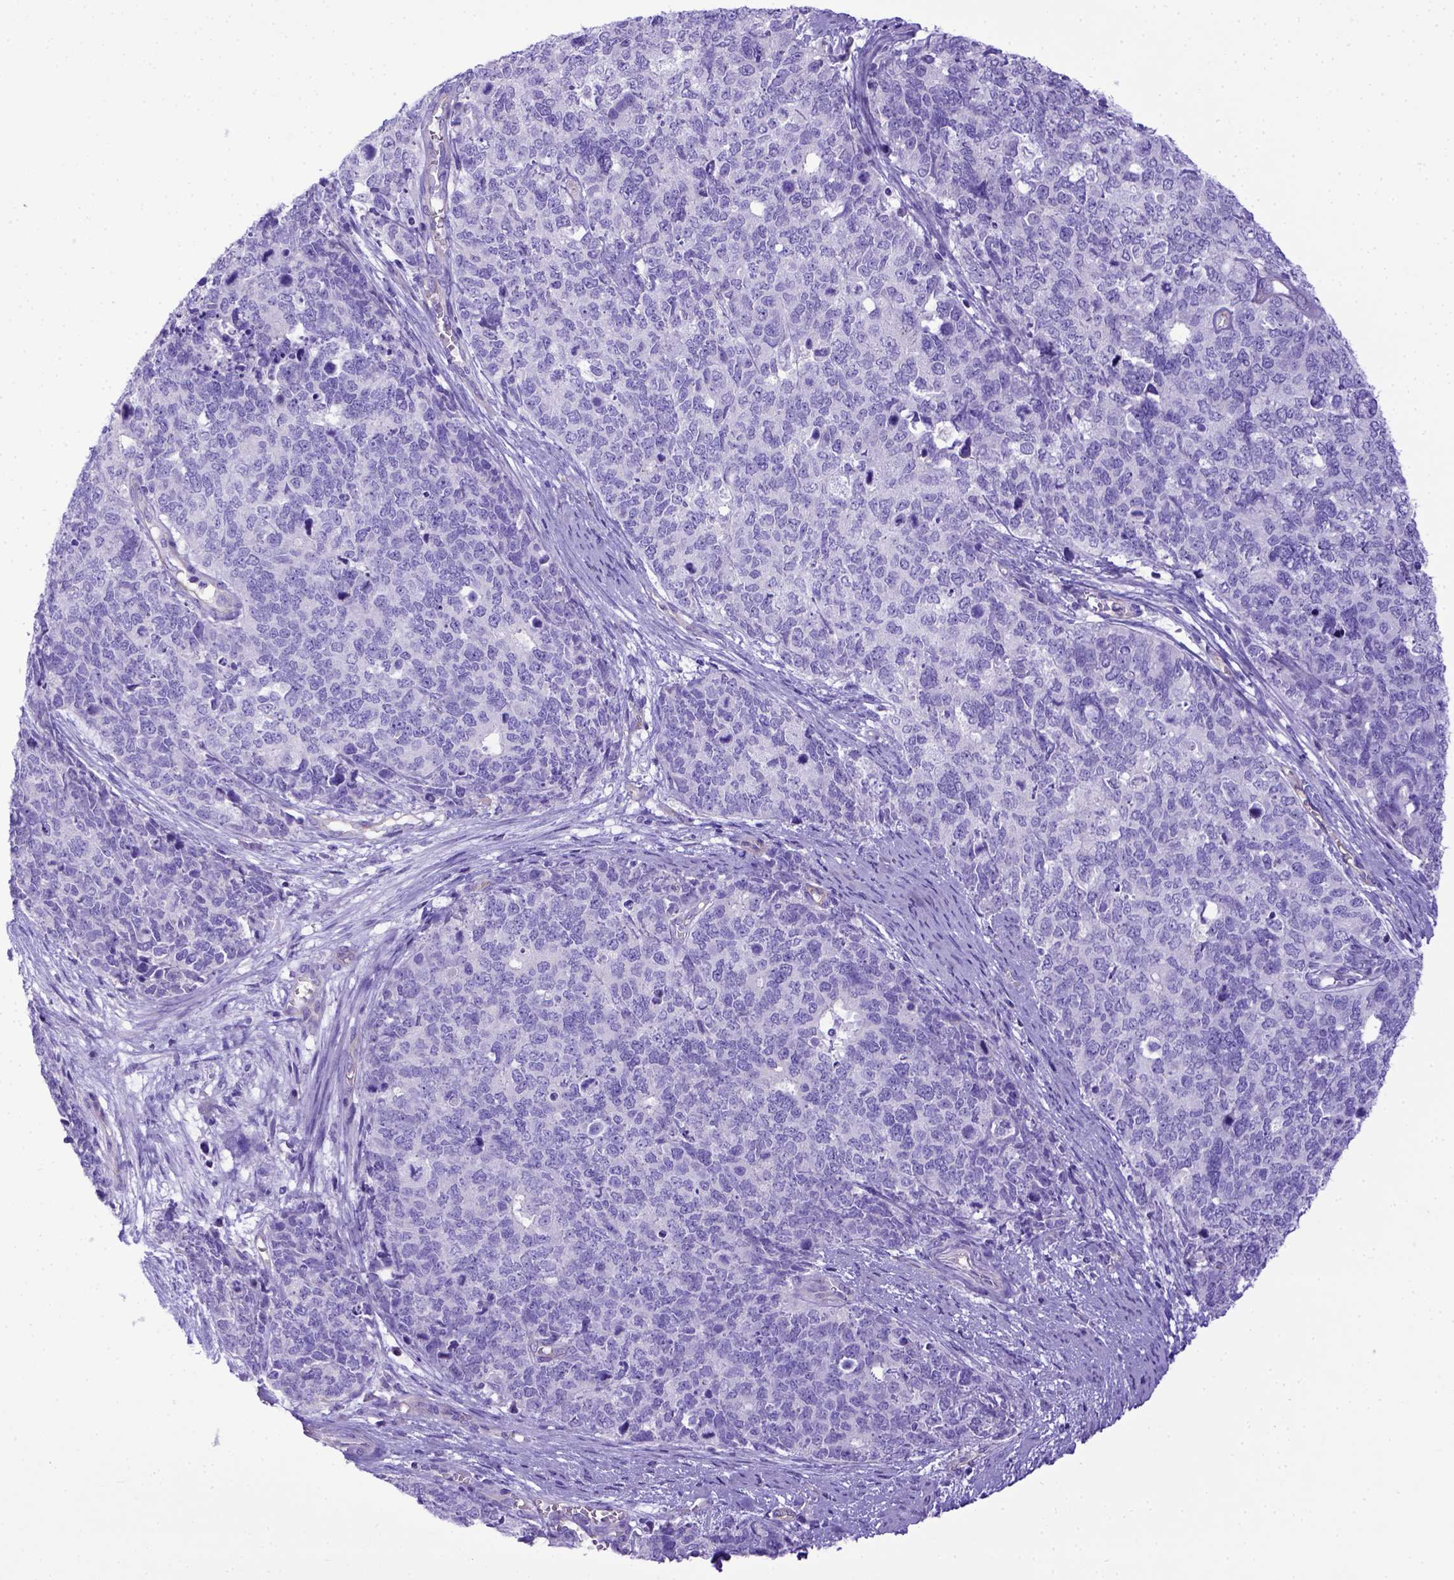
{"staining": {"intensity": "negative", "quantity": "none", "location": "none"}, "tissue": "cervical cancer", "cell_type": "Tumor cells", "image_type": "cancer", "snomed": [{"axis": "morphology", "description": "Squamous cell carcinoma, NOS"}, {"axis": "topography", "description": "Cervix"}], "caption": "Cervical squamous cell carcinoma was stained to show a protein in brown. There is no significant positivity in tumor cells.", "gene": "LRRC18", "patient": {"sex": "female", "age": 63}}